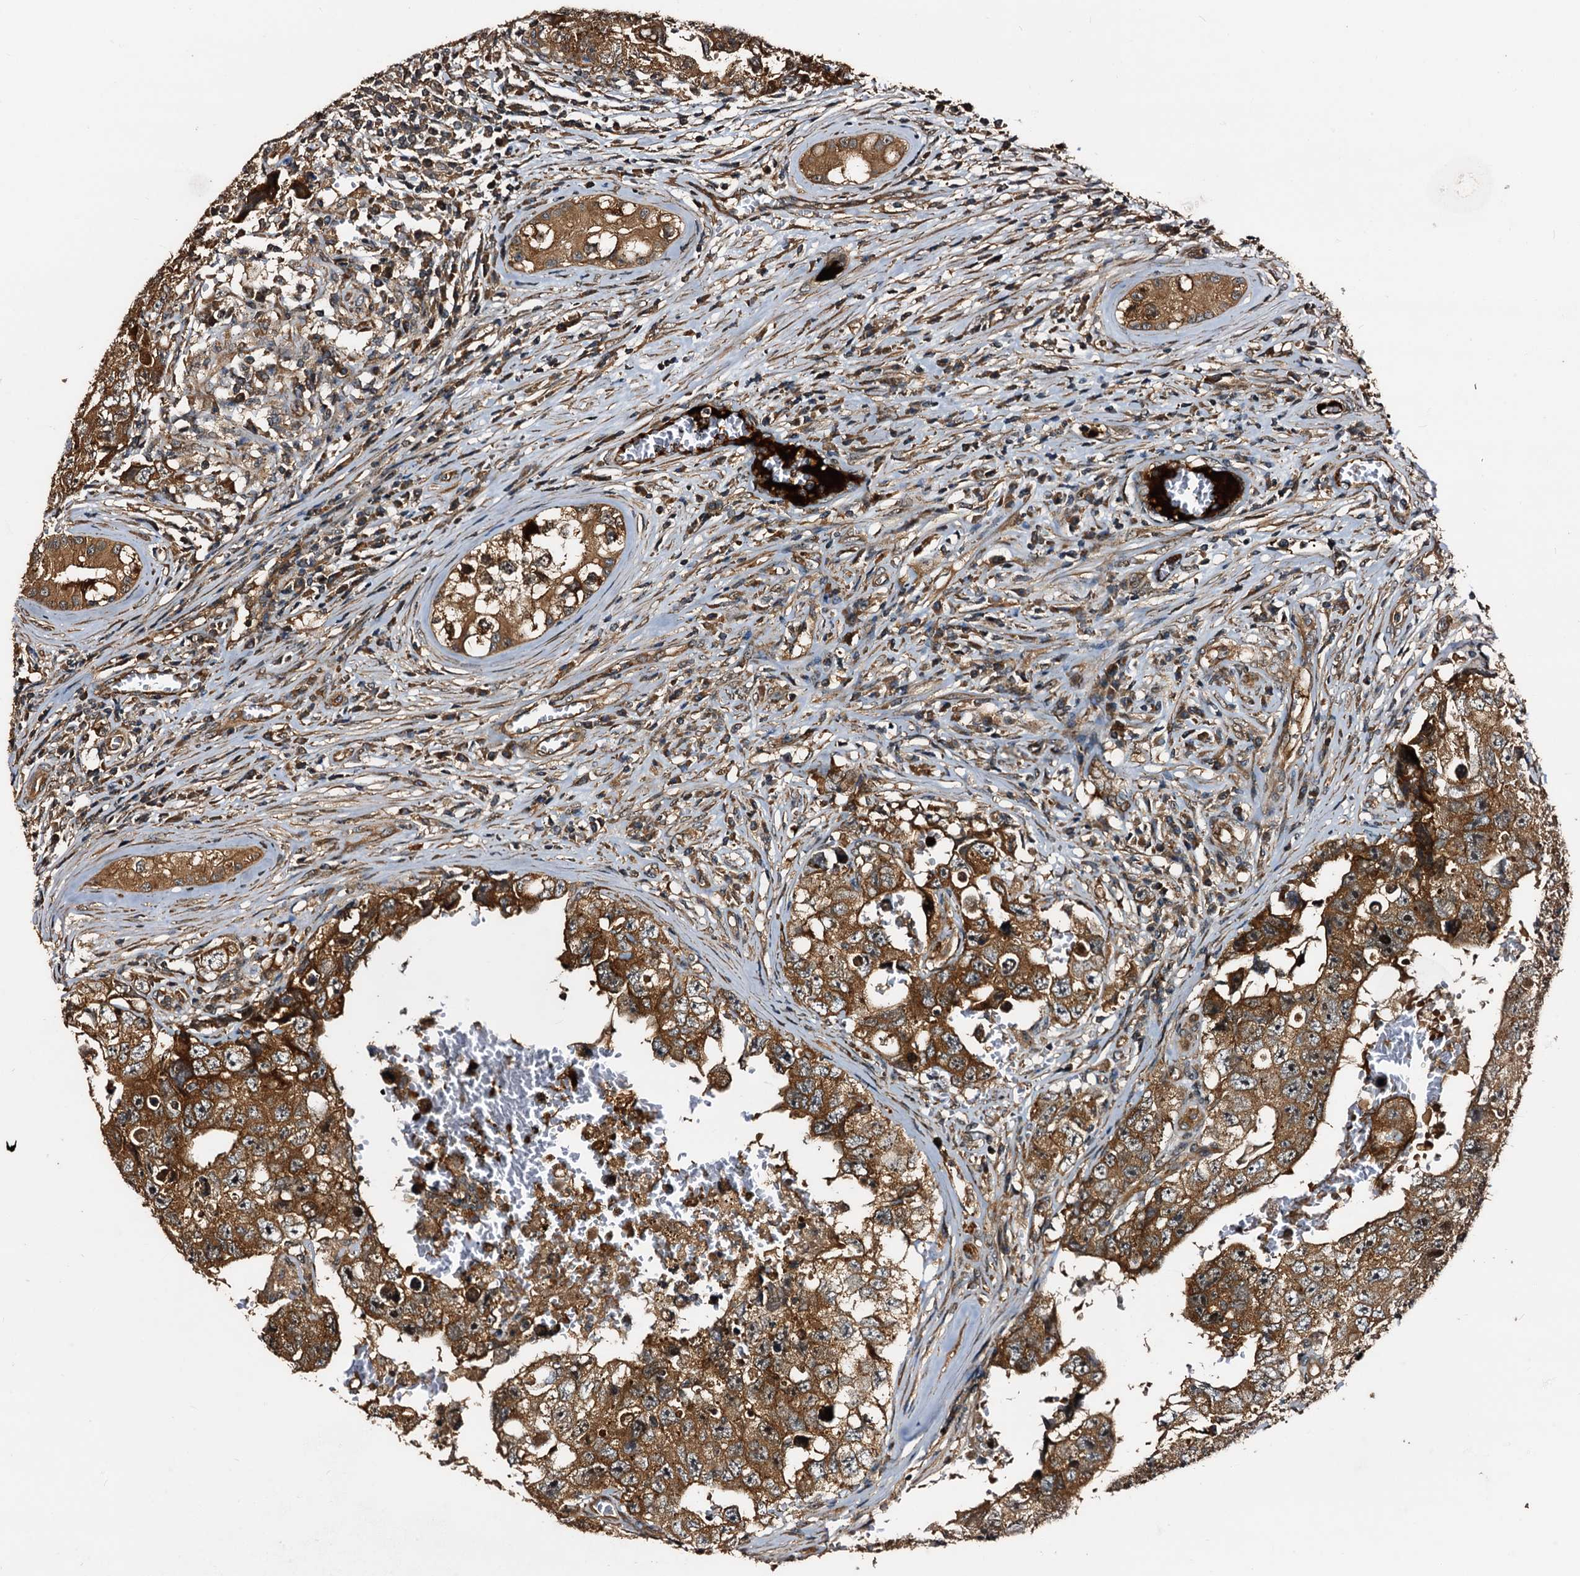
{"staining": {"intensity": "strong", "quantity": ">75%", "location": "cytoplasmic/membranous"}, "tissue": "testis cancer", "cell_type": "Tumor cells", "image_type": "cancer", "snomed": [{"axis": "morphology", "description": "Carcinoma, Embryonal, NOS"}, {"axis": "topography", "description": "Testis"}], "caption": "Tumor cells show strong cytoplasmic/membranous positivity in approximately >75% of cells in embryonal carcinoma (testis).", "gene": "PEX5", "patient": {"sex": "male", "age": 17}}